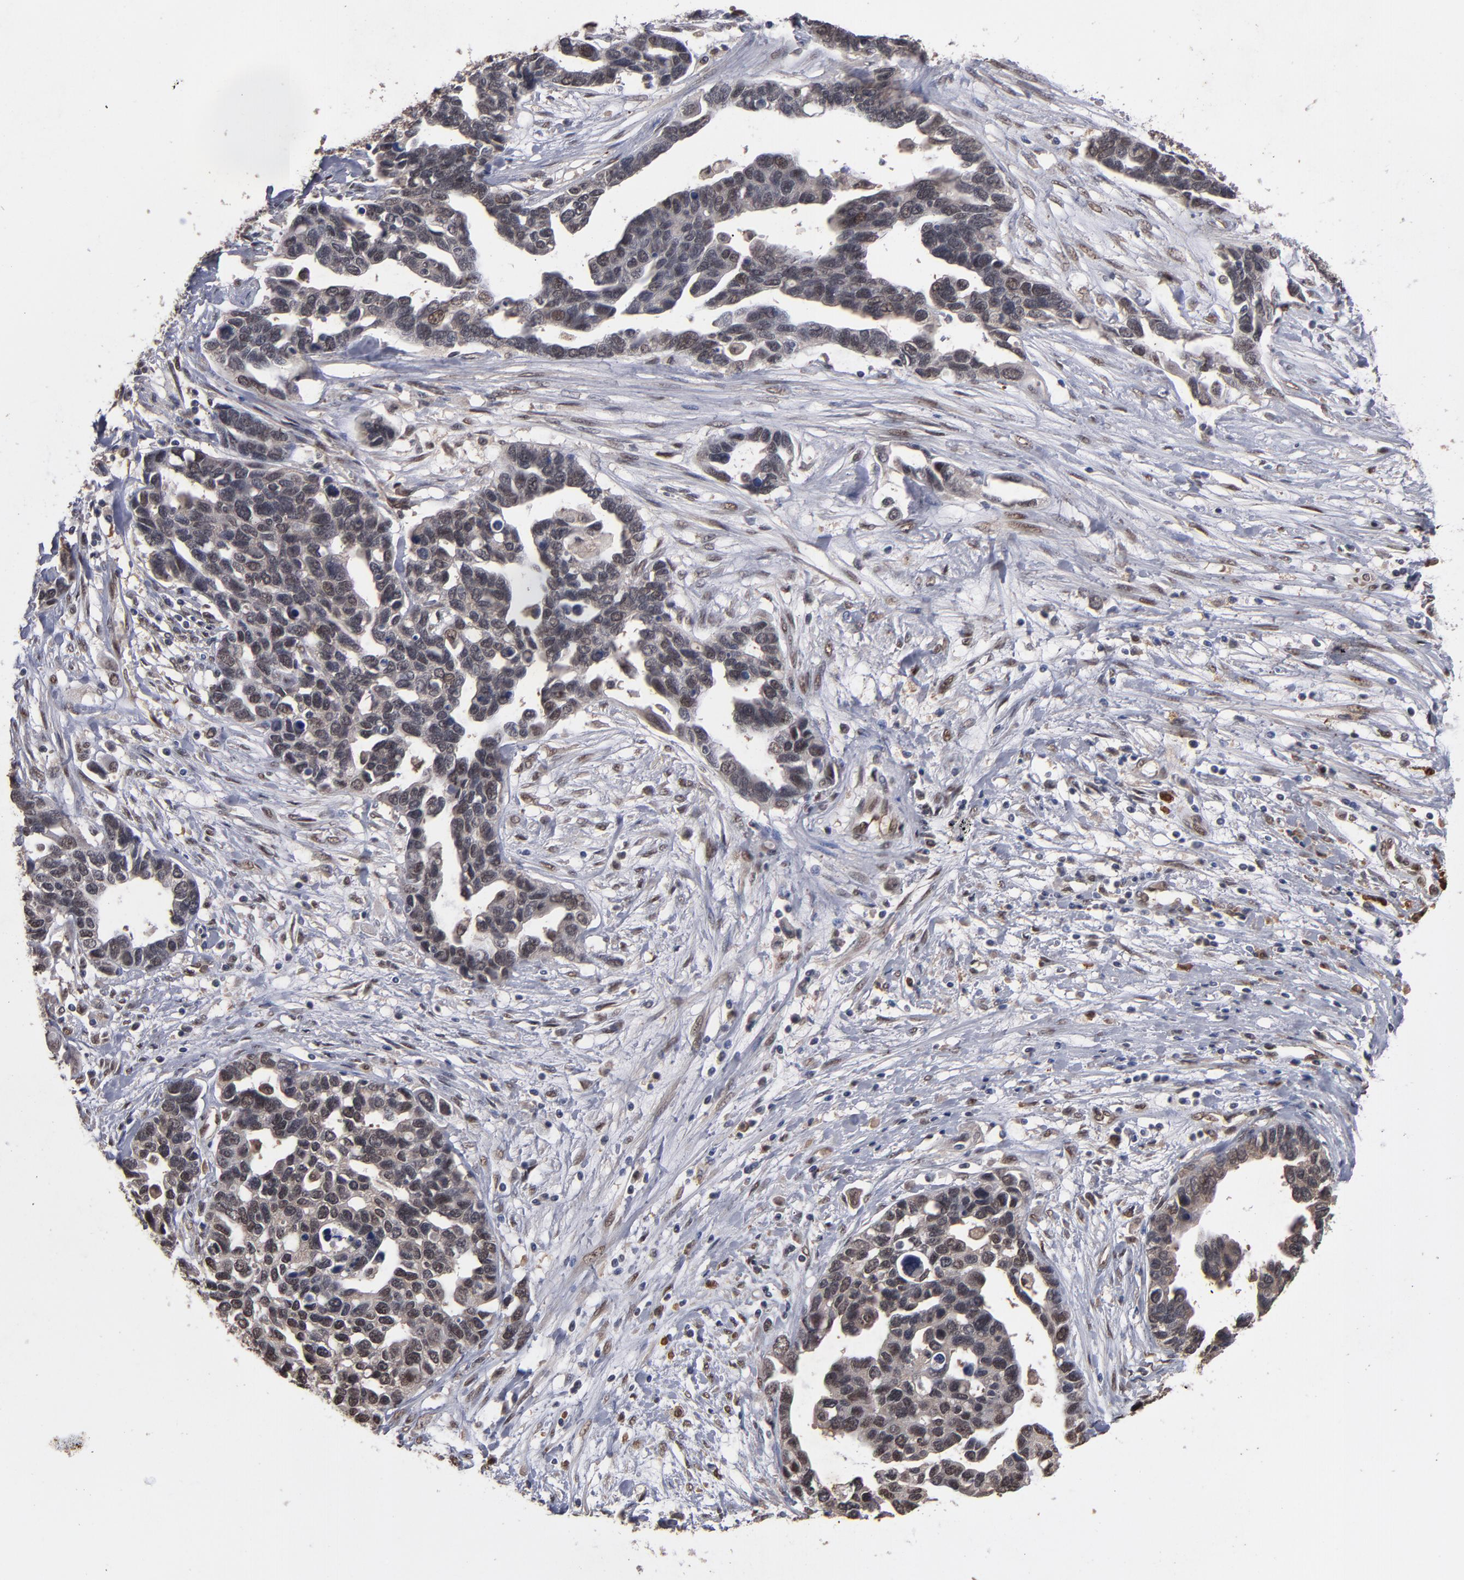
{"staining": {"intensity": "weak", "quantity": "25%-75%", "location": "nuclear"}, "tissue": "ovarian cancer", "cell_type": "Tumor cells", "image_type": "cancer", "snomed": [{"axis": "morphology", "description": "Cystadenocarcinoma, serous, NOS"}, {"axis": "topography", "description": "Ovary"}], "caption": "Immunohistochemical staining of ovarian cancer (serous cystadenocarcinoma) displays low levels of weak nuclear expression in about 25%-75% of tumor cells.", "gene": "HUWE1", "patient": {"sex": "female", "age": 54}}